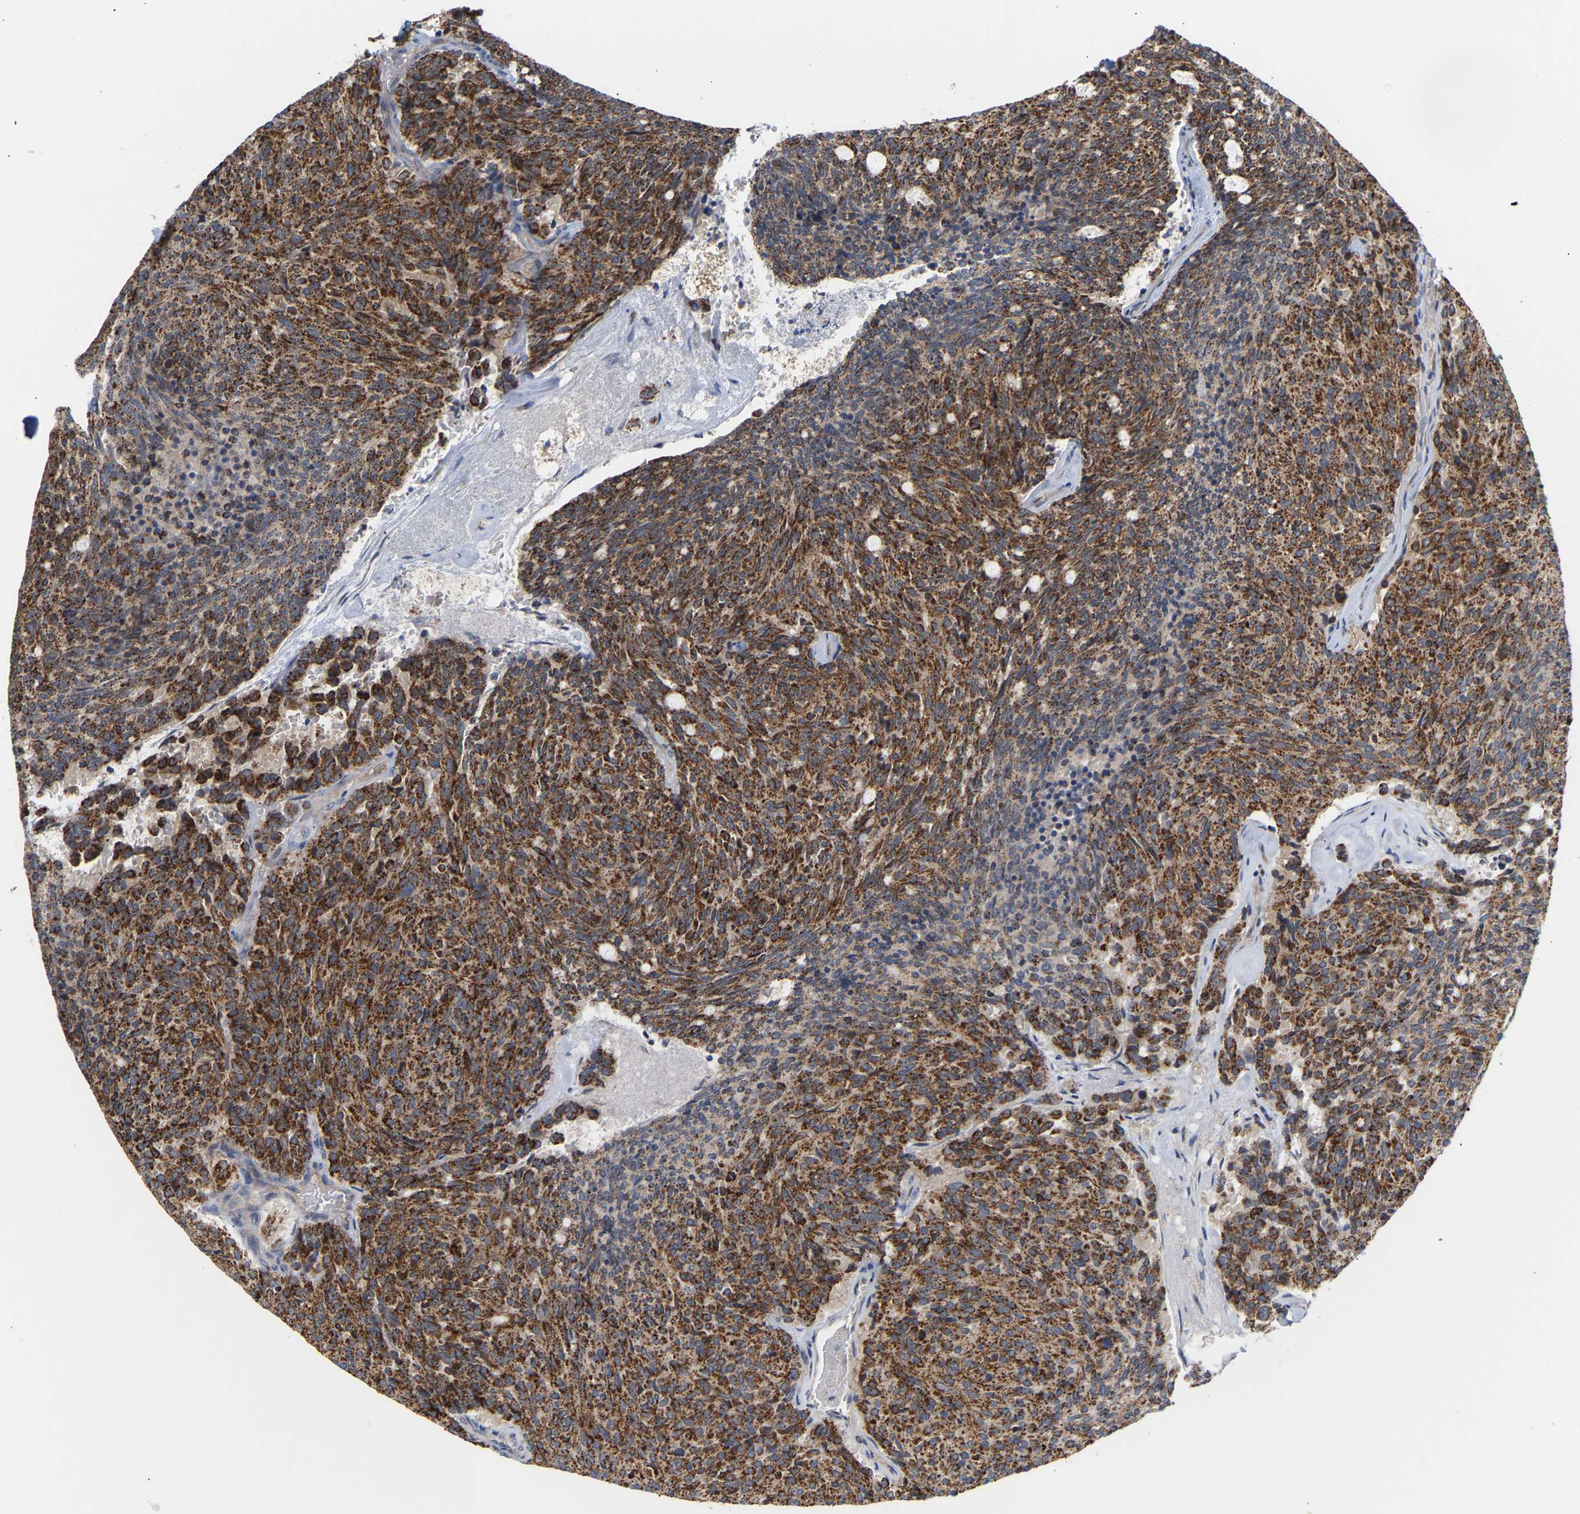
{"staining": {"intensity": "strong", "quantity": ">75%", "location": "cytoplasmic/membranous"}, "tissue": "carcinoid", "cell_type": "Tumor cells", "image_type": "cancer", "snomed": [{"axis": "morphology", "description": "Carcinoid, malignant, NOS"}, {"axis": "topography", "description": "Pancreas"}], "caption": "A high-resolution photomicrograph shows immunohistochemistry (IHC) staining of malignant carcinoid, which shows strong cytoplasmic/membranous positivity in about >75% of tumor cells.", "gene": "TPMT", "patient": {"sex": "female", "age": 54}}